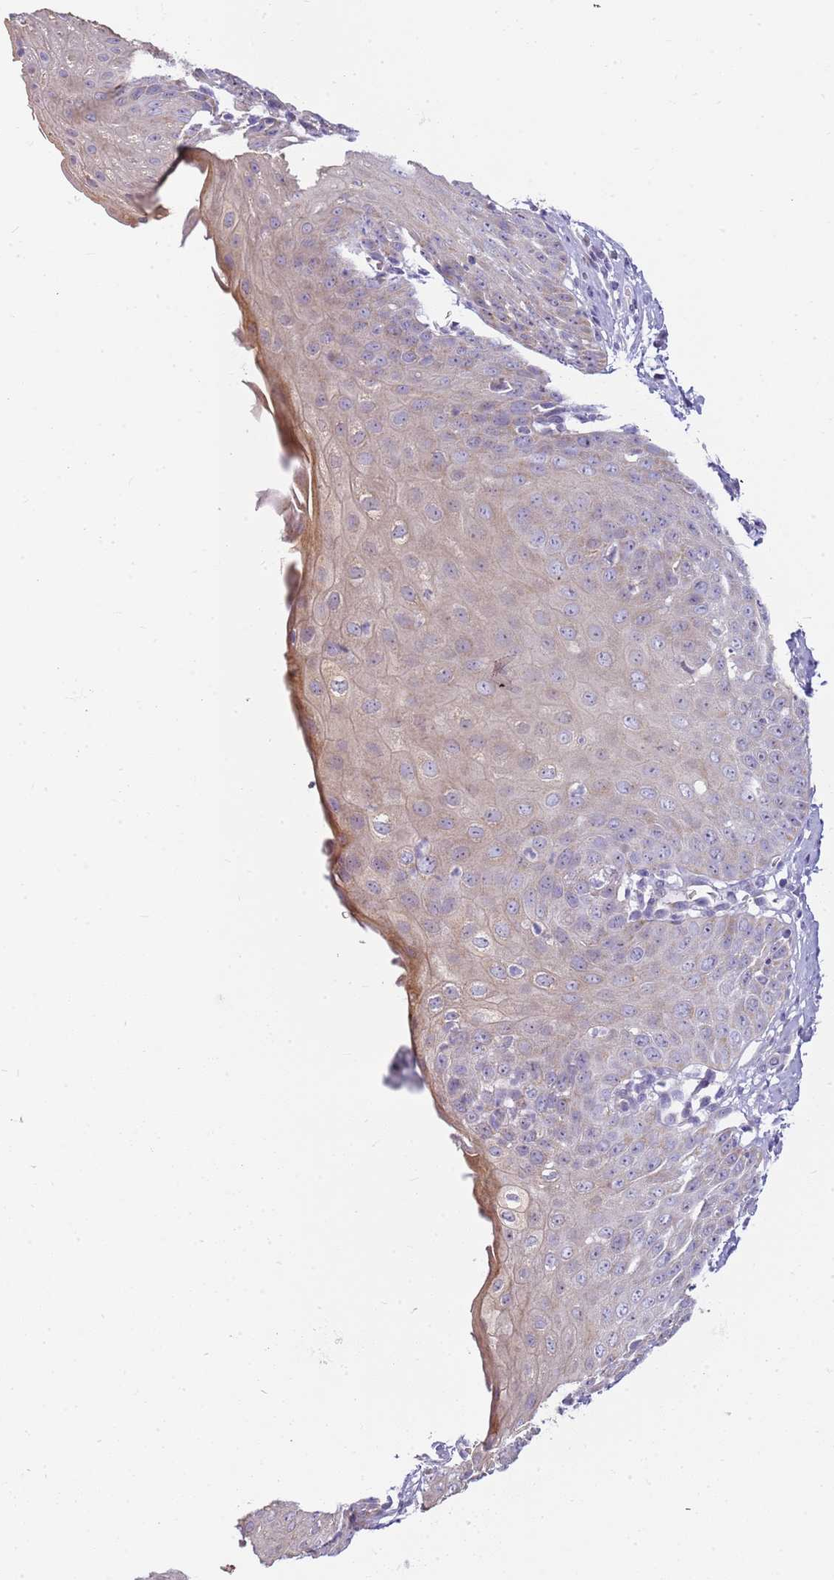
{"staining": {"intensity": "weak", "quantity": "25%-75%", "location": "cytoplasmic/membranous,nuclear"}, "tissue": "esophagus", "cell_type": "Squamous epithelial cells", "image_type": "normal", "snomed": [{"axis": "morphology", "description": "Normal tissue, NOS"}, {"axis": "topography", "description": "Esophagus"}], "caption": "Immunohistochemistry photomicrograph of unremarkable esophagus: esophagus stained using immunohistochemistry (IHC) displays low levels of weak protein expression localized specifically in the cytoplasmic/membranous,nuclear of squamous epithelial cells, appearing as a cytoplasmic/membranous,nuclear brown color.", "gene": "DNAJA3", "patient": {"sex": "male", "age": 71}}